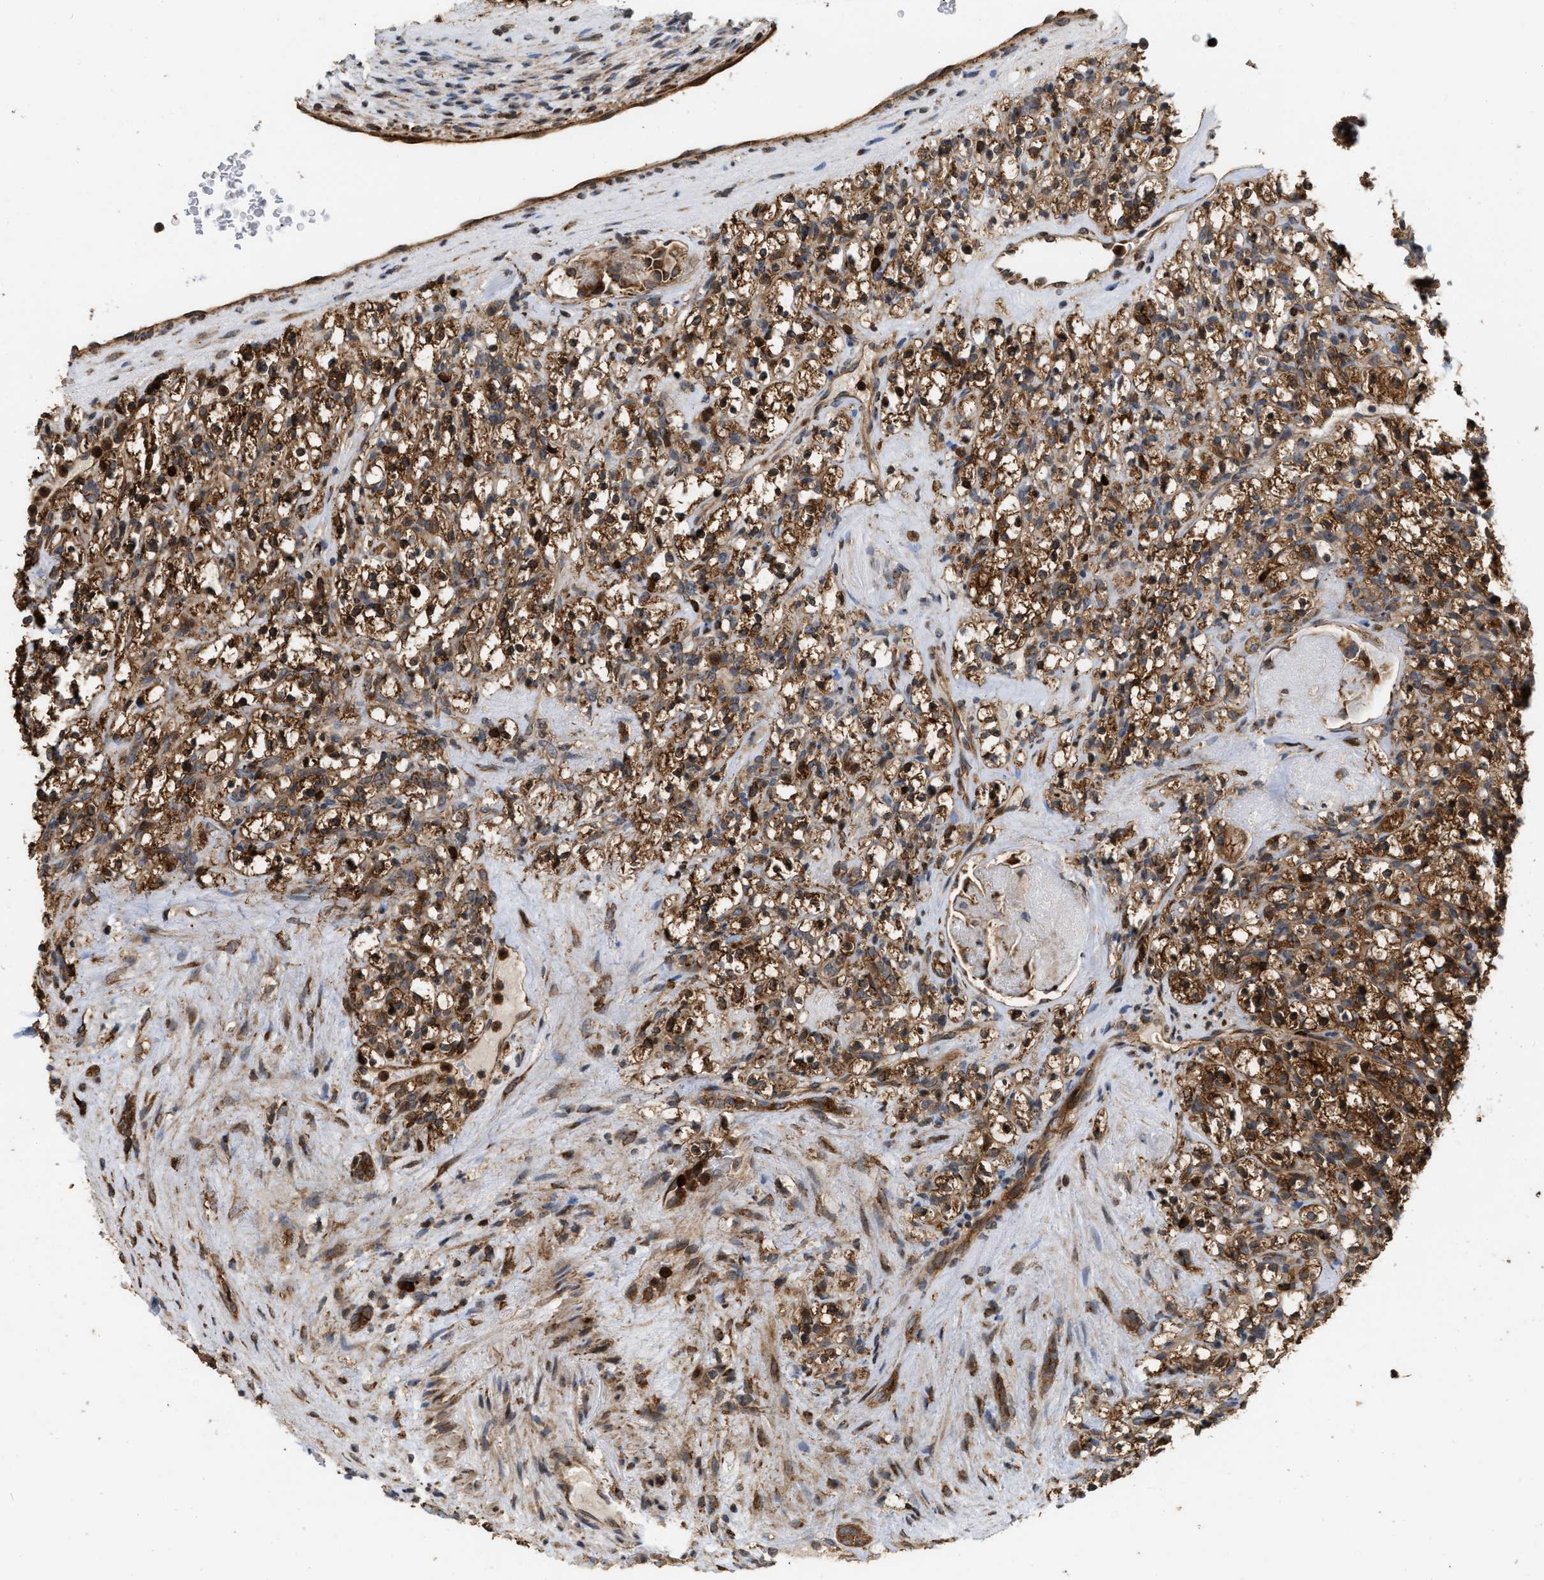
{"staining": {"intensity": "strong", "quantity": ">75%", "location": "cytoplasmic/membranous"}, "tissue": "renal cancer", "cell_type": "Tumor cells", "image_type": "cancer", "snomed": [{"axis": "morphology", "description": "Normal tissue, NOS"}, {"axis": "morphology", "description": "Adenocarcinoma, NOS"}, {"axis": "topography", "description": "Kidney"}], "caption": "Renal cancer (adenocarcinoma) tissue displays strong cytoplasmic/membranous staining in approximately >75% of tumor cells, visualized by immunohistochemistry. (DAB IHC, brown staining for protein, blue staining for nuclei).", "gene": "IQCE", "patient": {"sex": "female", "age": 72}}